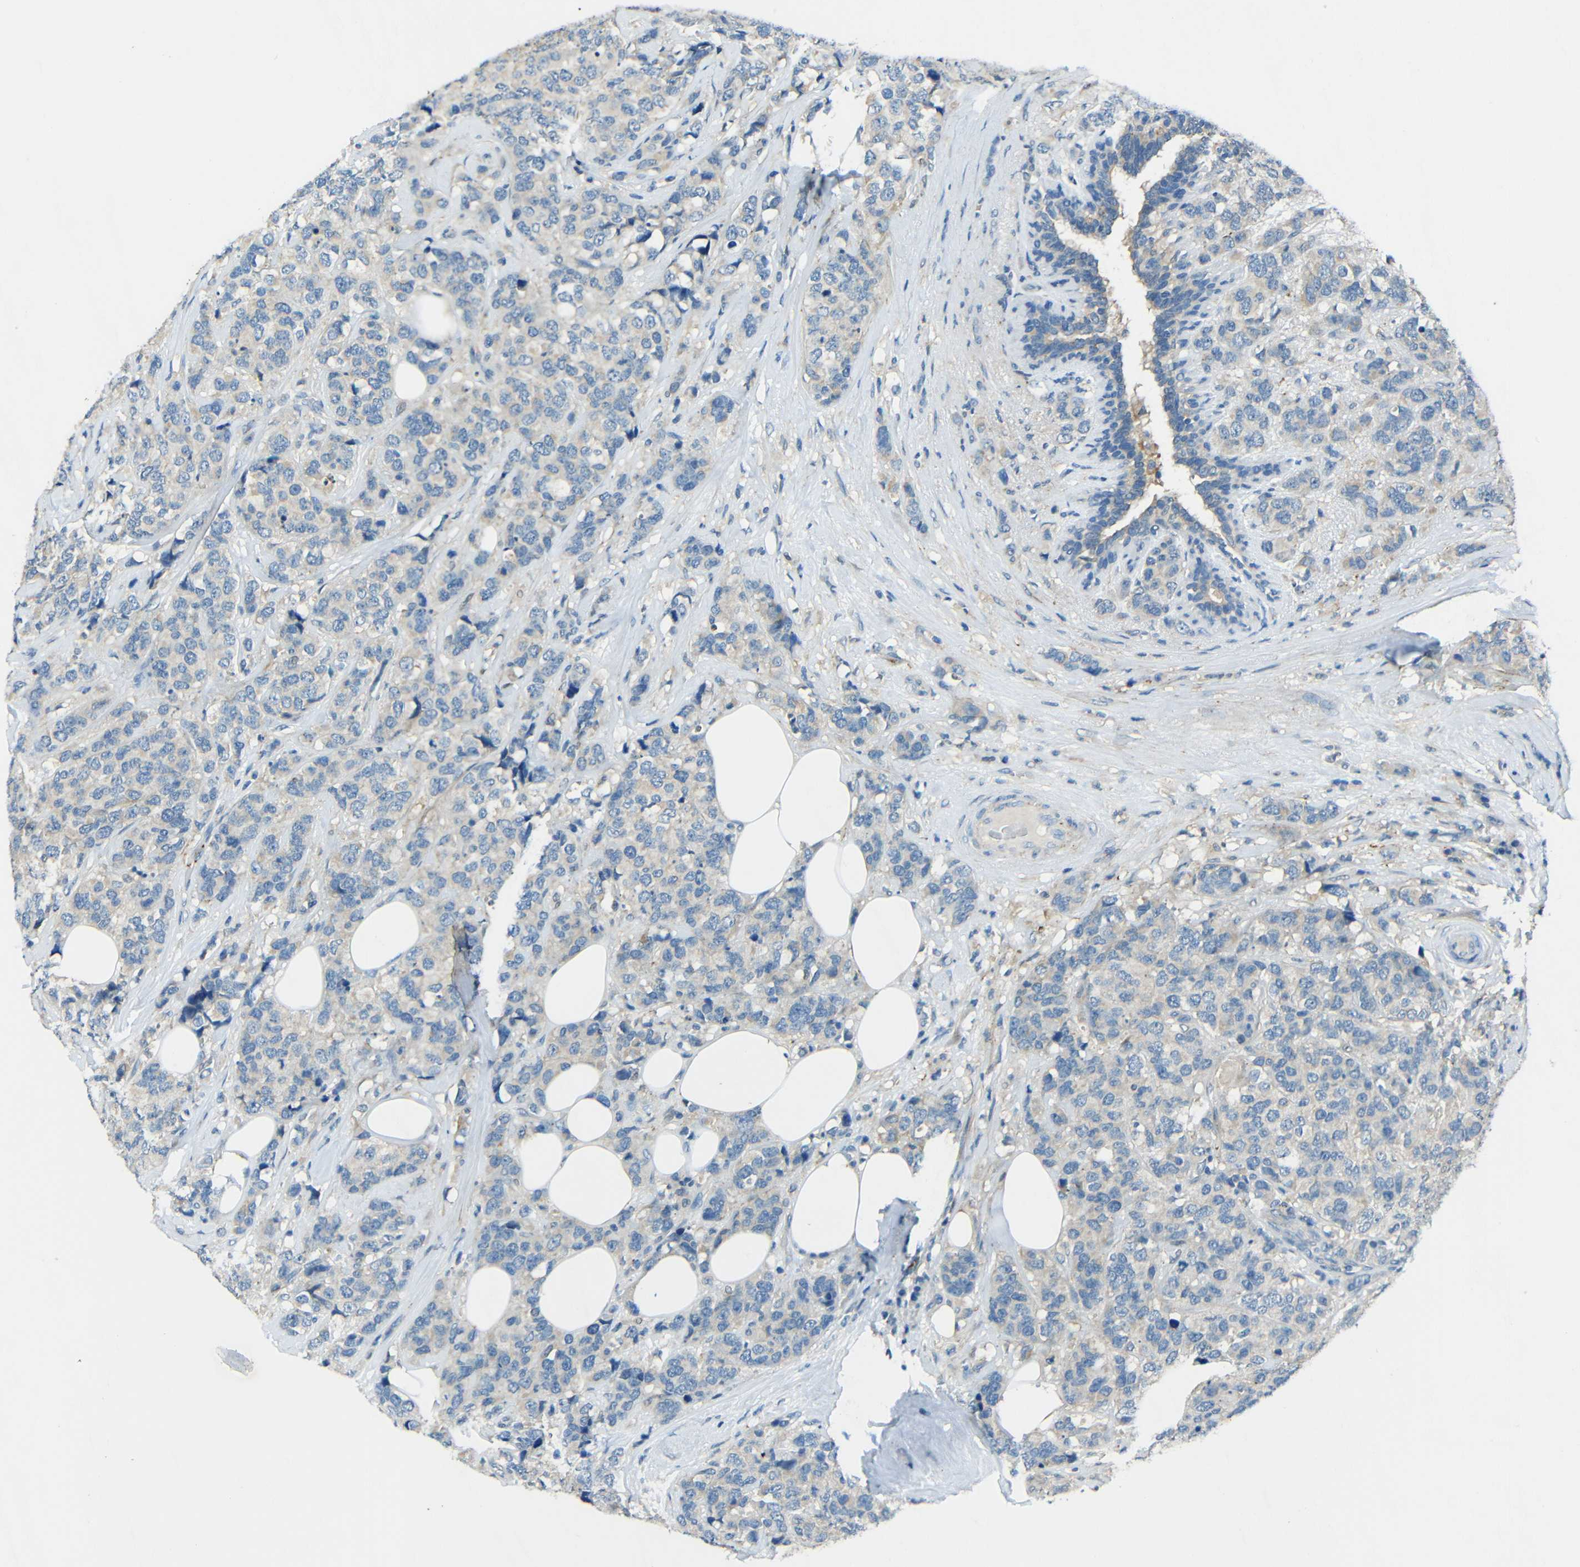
{"staining": {"intensity": "negative", "quantity": "none", "location": "none"}, "tissue": "breast cancer", "cell_type": "Tumor cells", "image_type": "cancer", "snomed": [{"axis": "morphology", "description": "Lobular carcinoma"}, {"axis": "topography", "description": "Breast"}], "caption": "This image is of lobular carcinoma (breast) stained with immunohistochemistry to label a protein in brown with the nuclei are counter-stained blue. There is no positivity in tumor cells.", "gene": "CYP26B1", "patient": {"sex": "female", "age": 59}}